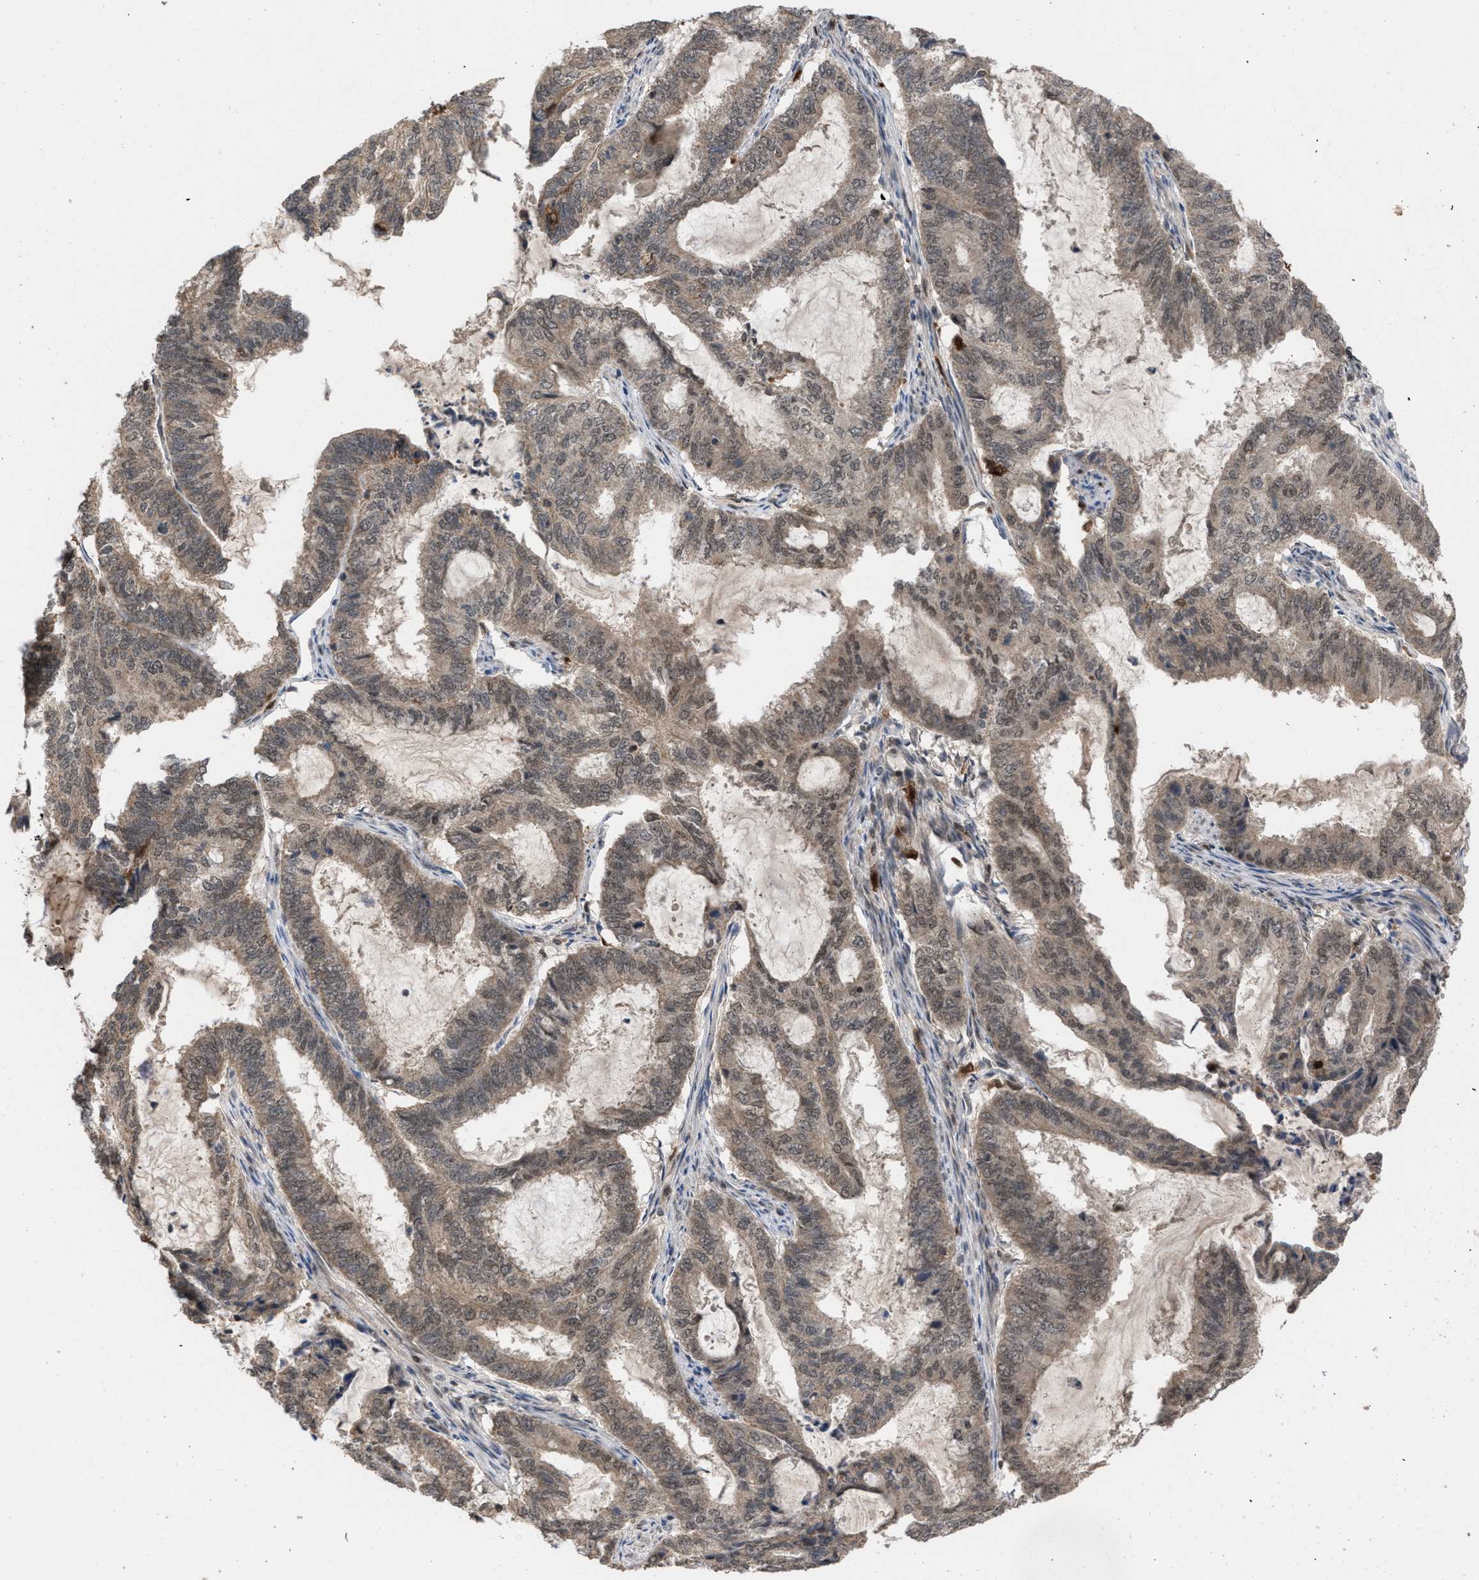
{"staining": {"intensity": "weak", "quantity": ">75%", "location": "cytoplasmic/membranous"}, "tissue": "endometrial cancer", "cell_type": "Tumor cells", "image_type": "cancer", "snomed": [{"axis": "morphology", "description": "Adenocarcinoma, NOS"}, {"axis": "topography", "description": "Endometrium"}], "caption": "Human endometrial adenocarcinoma stained with a brown dye exhibits weak cytoplasmic/membranous positive staining in approximately >75% of tumor cells.", "gene": "C9orf78", "patient": {"sex": "female", "age": 51}}